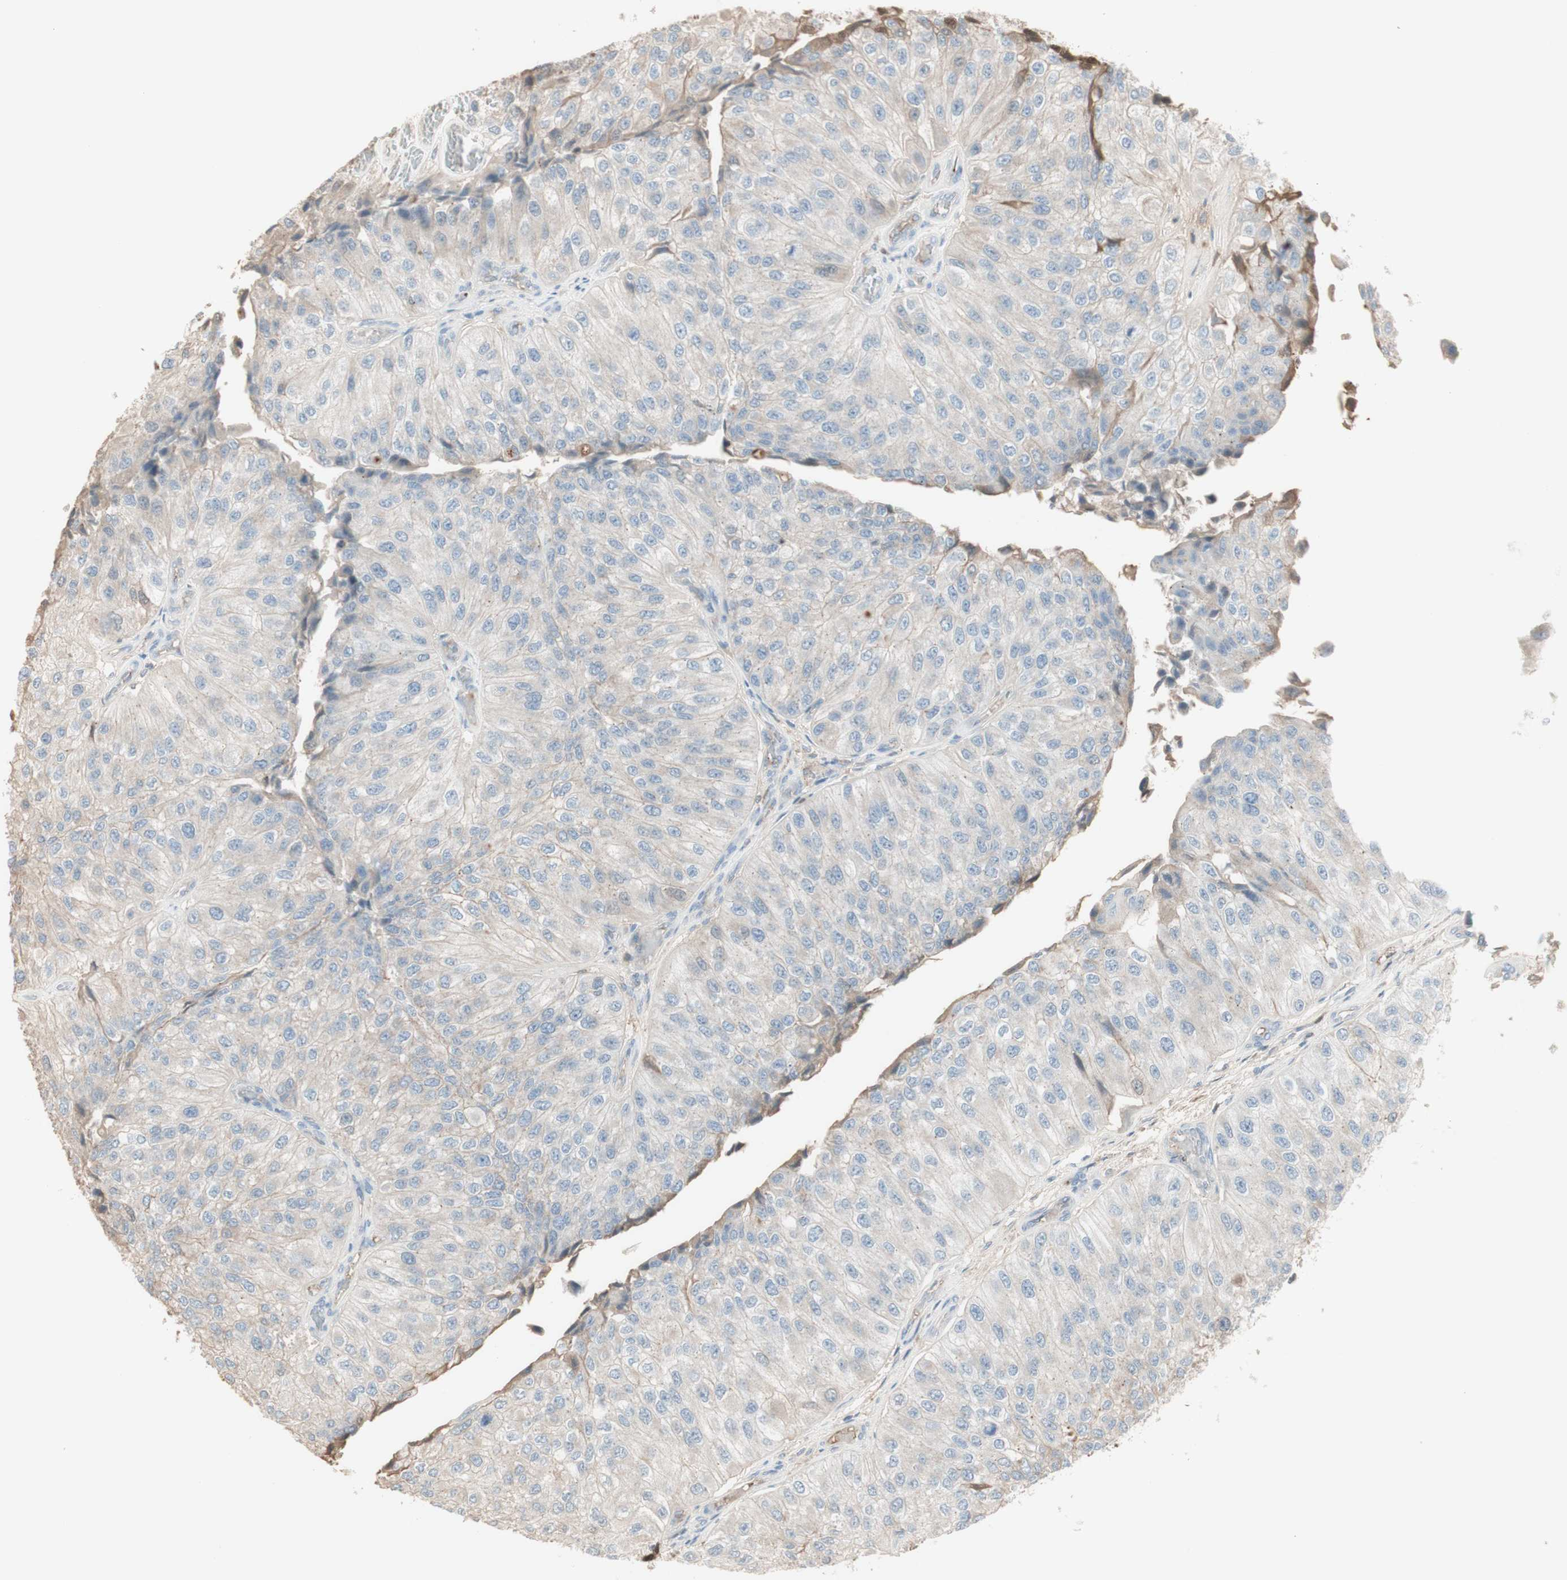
{"staining": {"intensity": "negative", "quantity": "none", "location": "none"}, "tissue": "urothelial cancer", "cell_type": "Tumor cells", "image_type": "cancer", "snomed": [{"axis": "morphology", "description": "Urothelial carcinoma, High grade"}, {"axis": "topography", "description": "Kidney"}, {"axis": "topography", "description": "Urinary bladder"}], "caption": "DAB (3,3'-diaminobenzidine) immunohistochemical staining of urothelial carcinoma (high-grade) shows no significant staining in tumor cells.", "gene": "IFNG", "patient": {"sex": "male", "age": 77}}